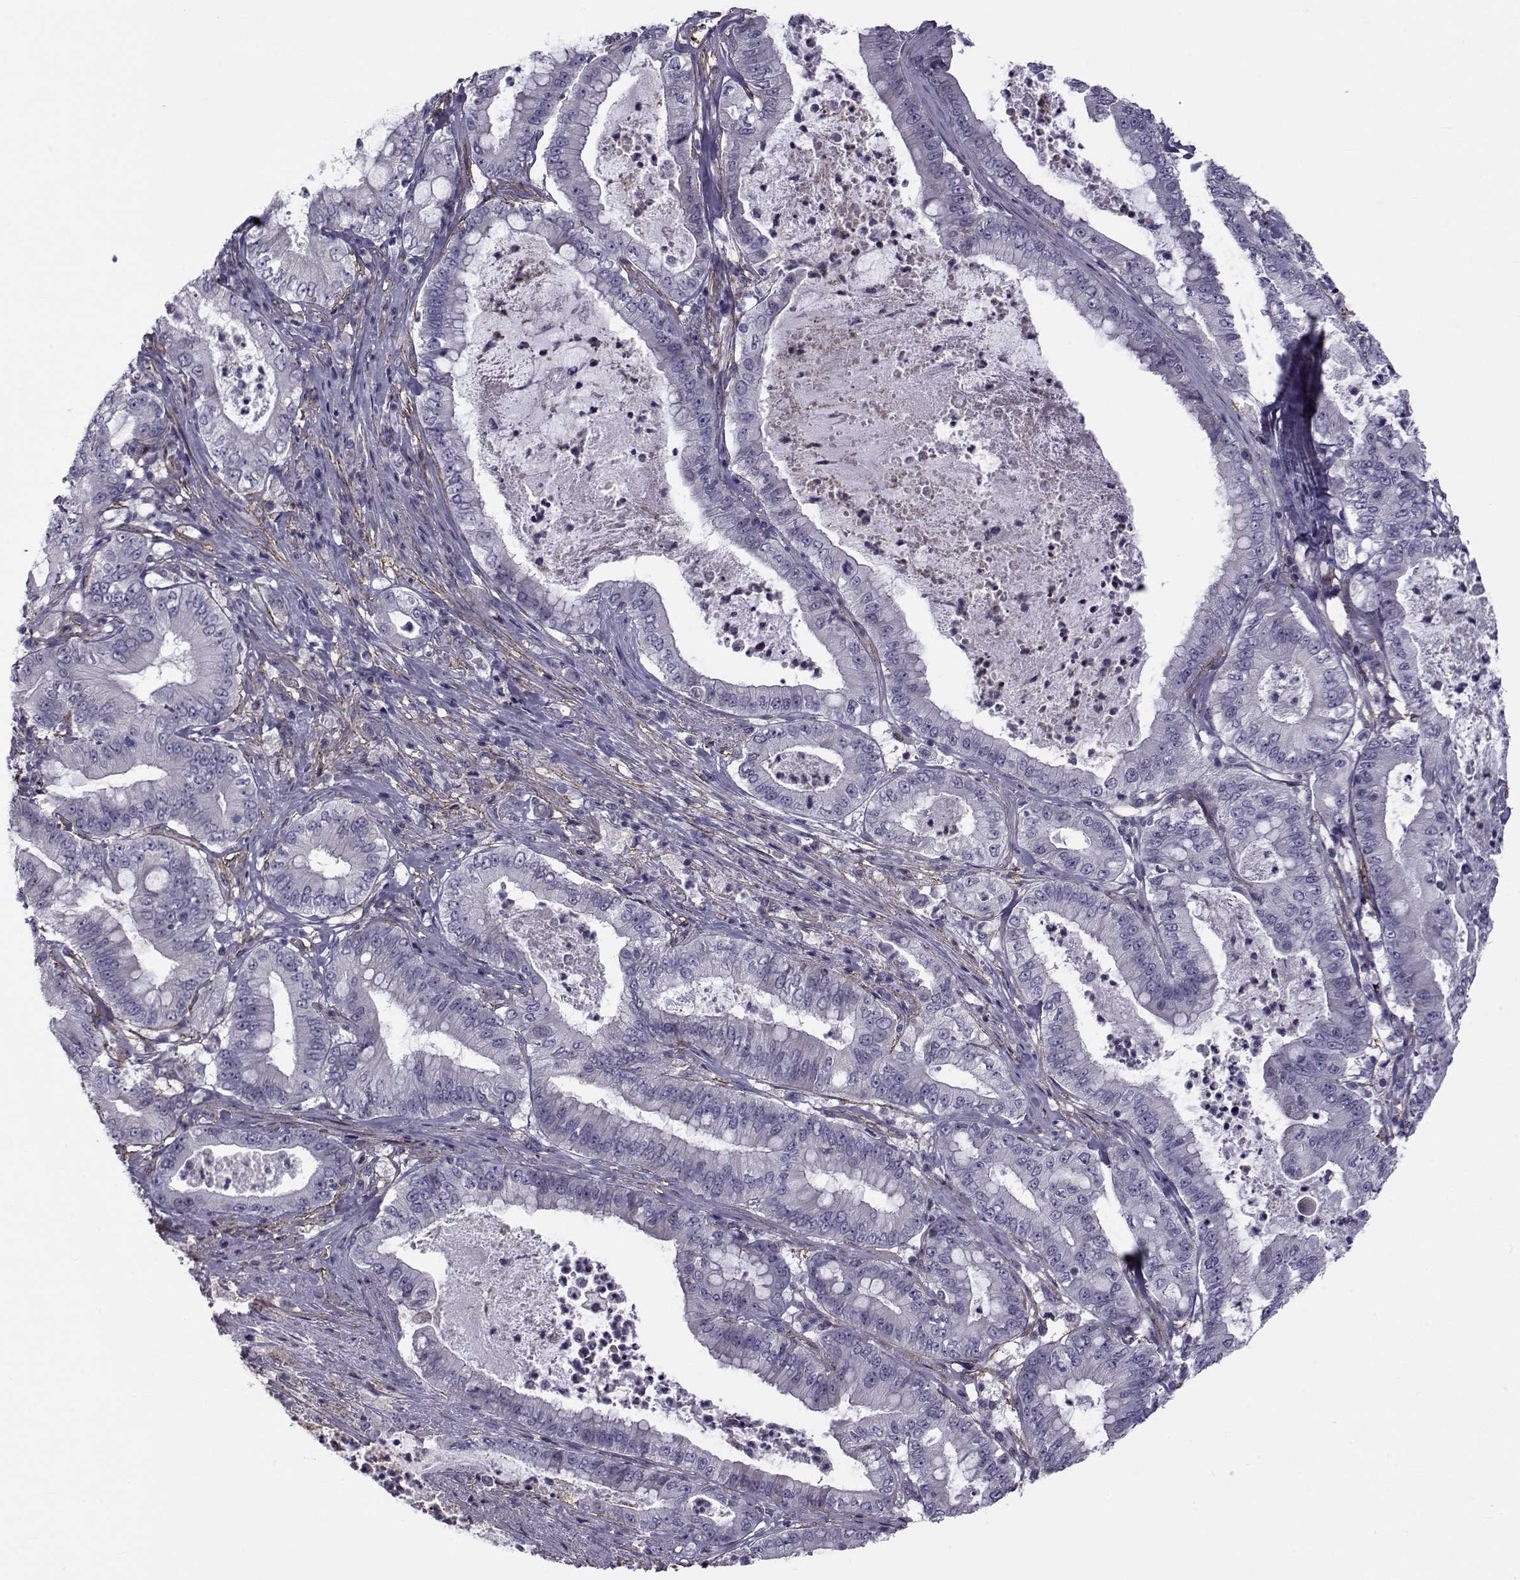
{"staining": {"intensity": "negative", "quantity": "none", "location": "none"}, "tissue": "pancreatic cancer", "cell_type": "Tumor cells", "image_type": "cancer", "snomed": [{"axis": "morphology", "description": "Adenocarcinoma, NOS"}, {"axis": "topography", "description": "Pancreas"}], "caption": "Tumor cells show no significant staining in pancreatic cancer (adenocarcinoma). The staining is performed using DAB (3,3'-diaminobenzidine) brown chromogen with nuclei counter-stained in using hematoxylin.", "gene": "LRRC27", "patient": {"sex": "male", "age": 71}}